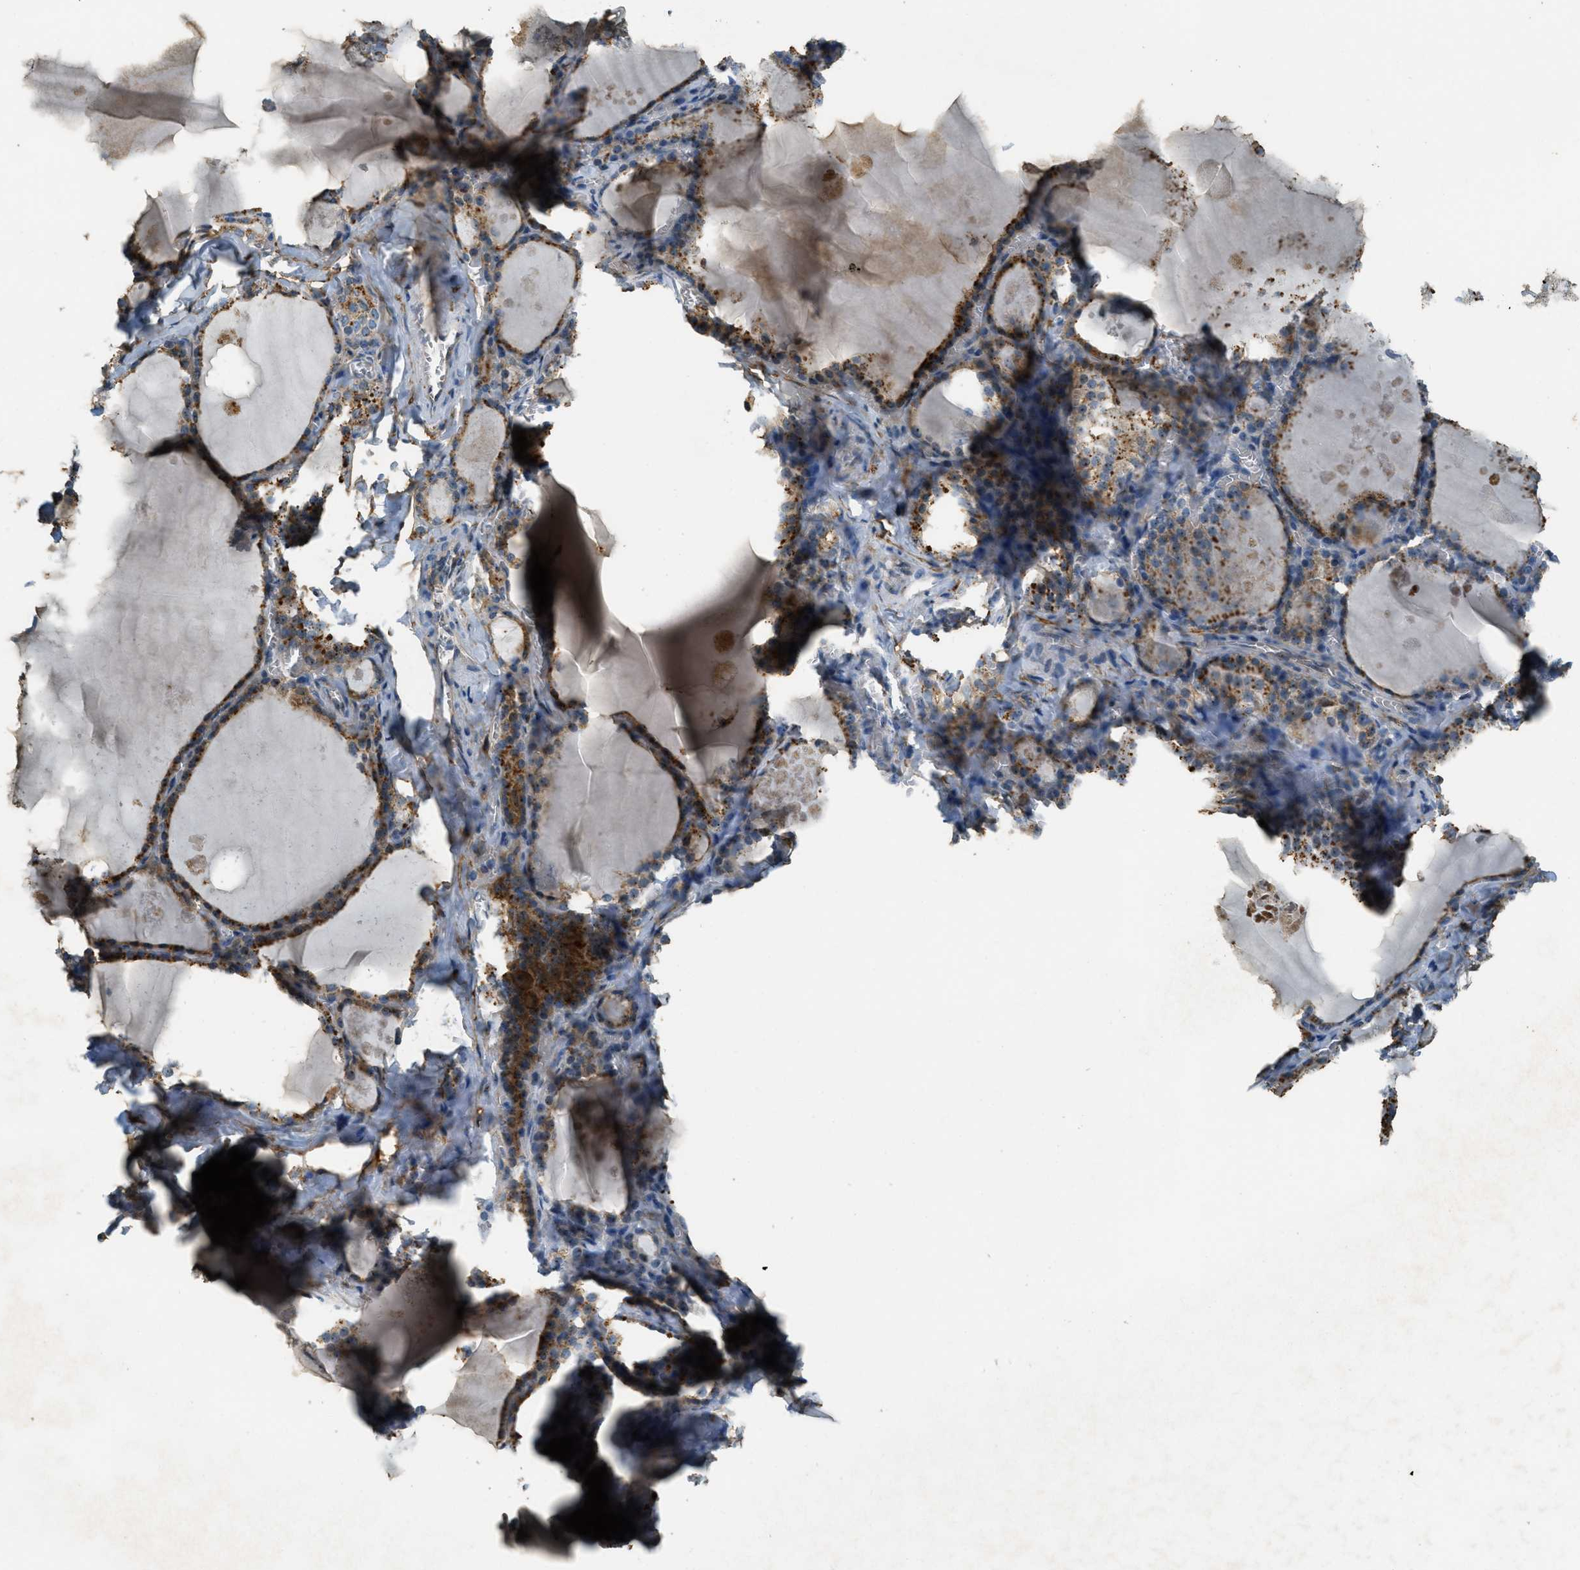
{"staining": {"intensity": "moderate", "quantity": "25%-75%", "location": "cytoplasmic/membranous,nuclear"}, "tissue": "thyroid gland", "cell_type": "Glandular cells", "image_type": "normal", "snomed": [{"axis": "morphology", "description": "Normal tissue, NOS"}, {"axis": "topography", "description": "Thyroid gland"}], "caption": "Immunohistochemical staining of benign thyroid gland demonstrates moderate cytoplasmic/membranous,nuclear protein staining in approximately 25%-75% of glandular cells. The protein of interest is stained brown, and the nuclei are stained in blue (DAB (3,3'-diaminobenzidine) IHC with brightfield microscopy, high magnification).", "gene": "OSMR", "patient": {"sex": "male", "age": 56}}